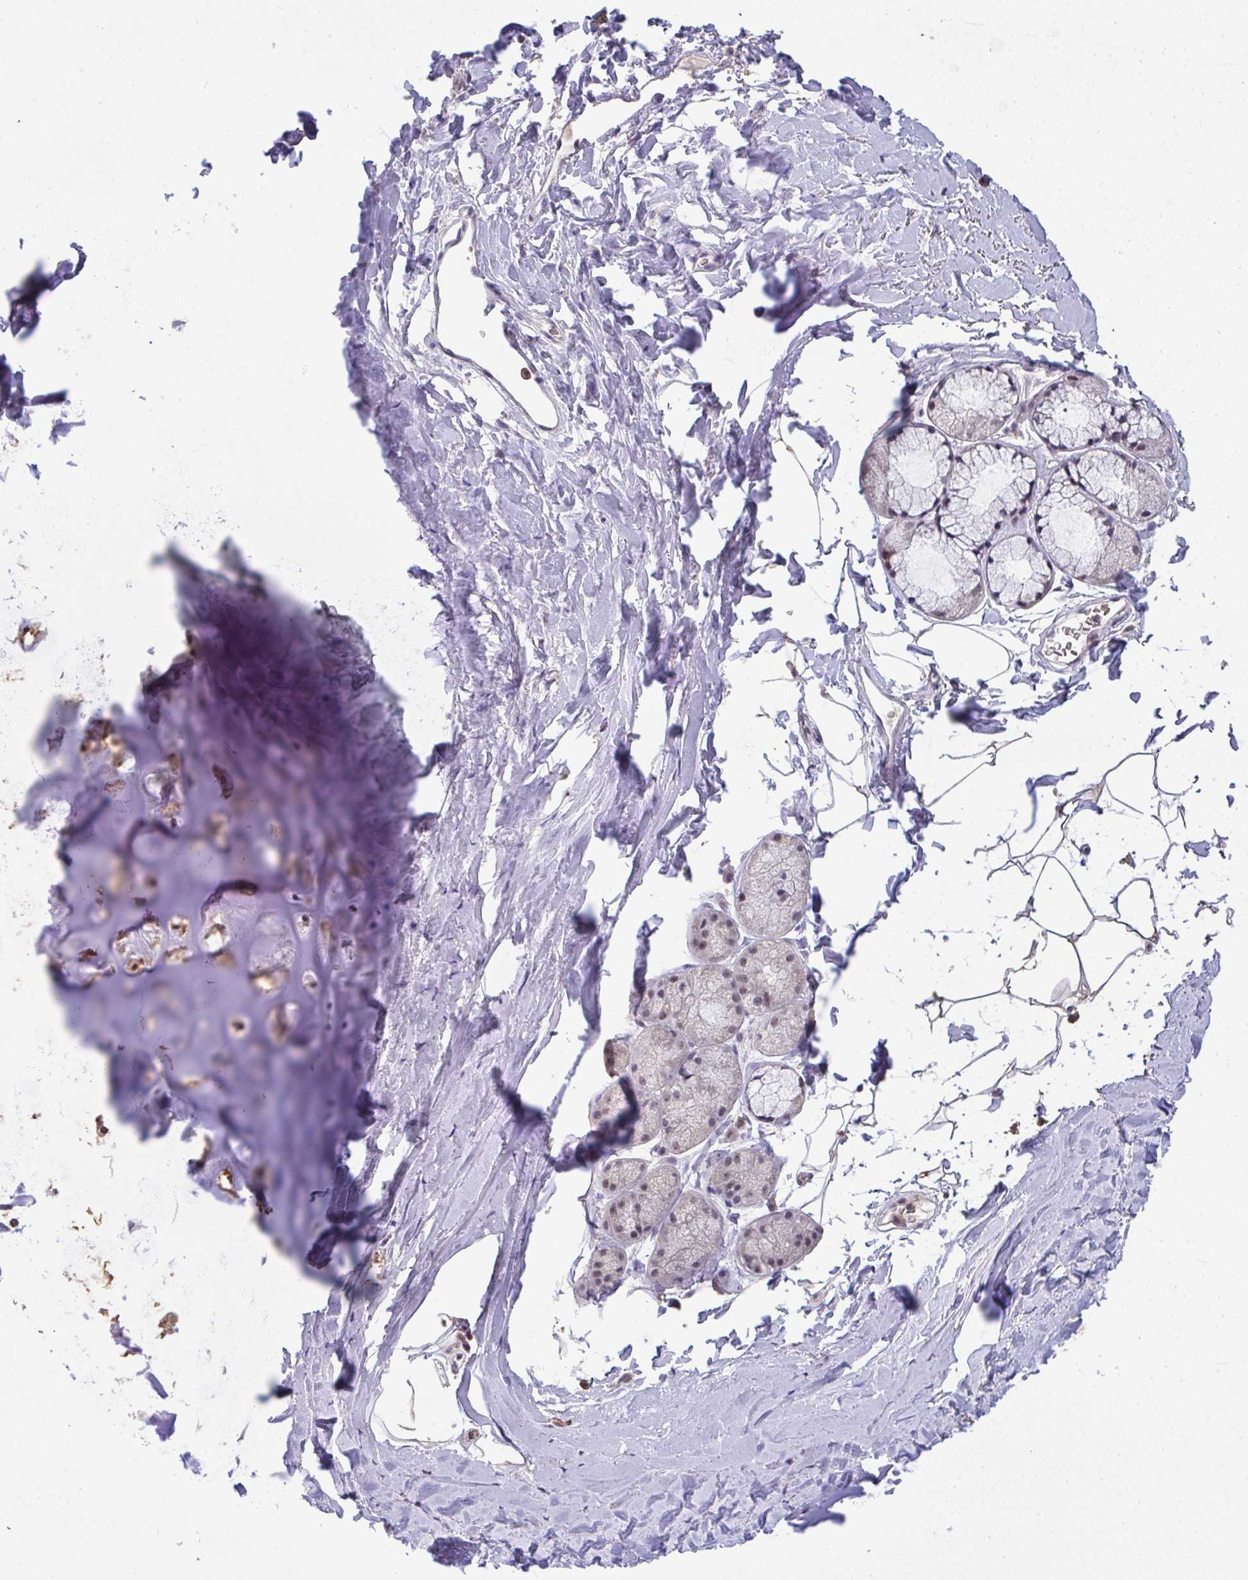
{"staining": {"intensity": "negative", "quantity": "none", "location": "none"}, "tissue": "adipose tissue", "cell_type": "Adipocytes", "image_type": "normal", "snomed": [{"axis": "morphology", "description": "Normal tissue, NOS"}, {"axis": "topography", "description": "Lymph node"}, {"axis": "topography", "description": "Cartilage tissue"}, {"axis": "topography", "description": "Bronchus"}], "caption": "High magnification brightfield microscopy of benign adipose tissue stained with DAB (brown) and counterstained with hematoxylin (blue): adipocytes show no significant staining. (DAB IHC, high magnification).", "gene": "SENP3", "patient": {"sex": "female", "age": 70}}